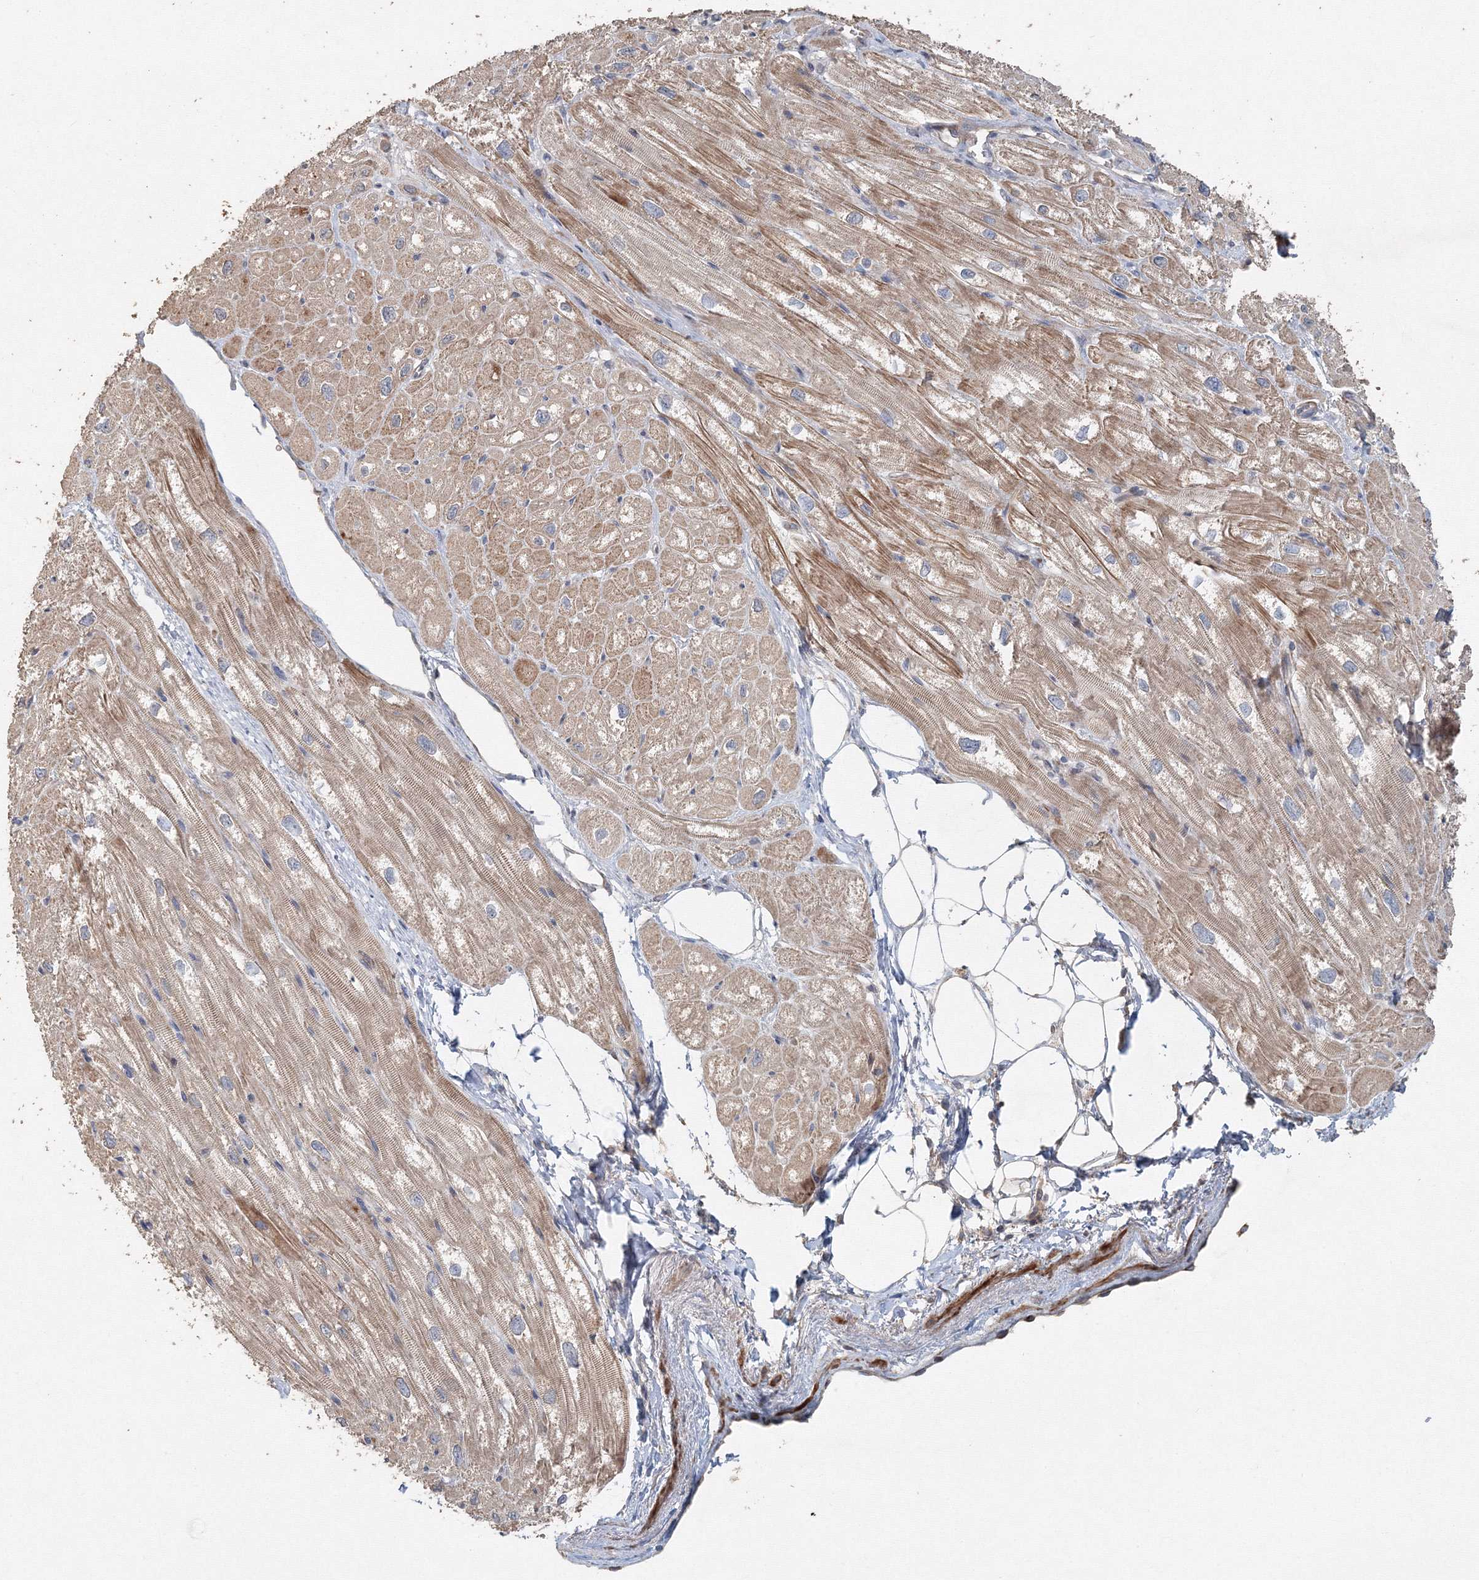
{"staining": {"intensity": "moderate", "quantity": ">75%", "location": "cytoplasmic/membranous"}, "tissue": "heart muscle", "cell_type": "Cardiomyocytes", "image_type": "normal", "snomed": [{"axis": "morphology", "description": "Normal tissue, NOS"}, {"axis": "topography", "description": "Heart"}], "caption": "This is a histology image of IHC staining of normal heart muscle, which shows moderate expression in the cytoplasmic/membranous of cardiomyocytes.", "gene": "NALF2", "patient": {"sex": "male", "age": 50}}